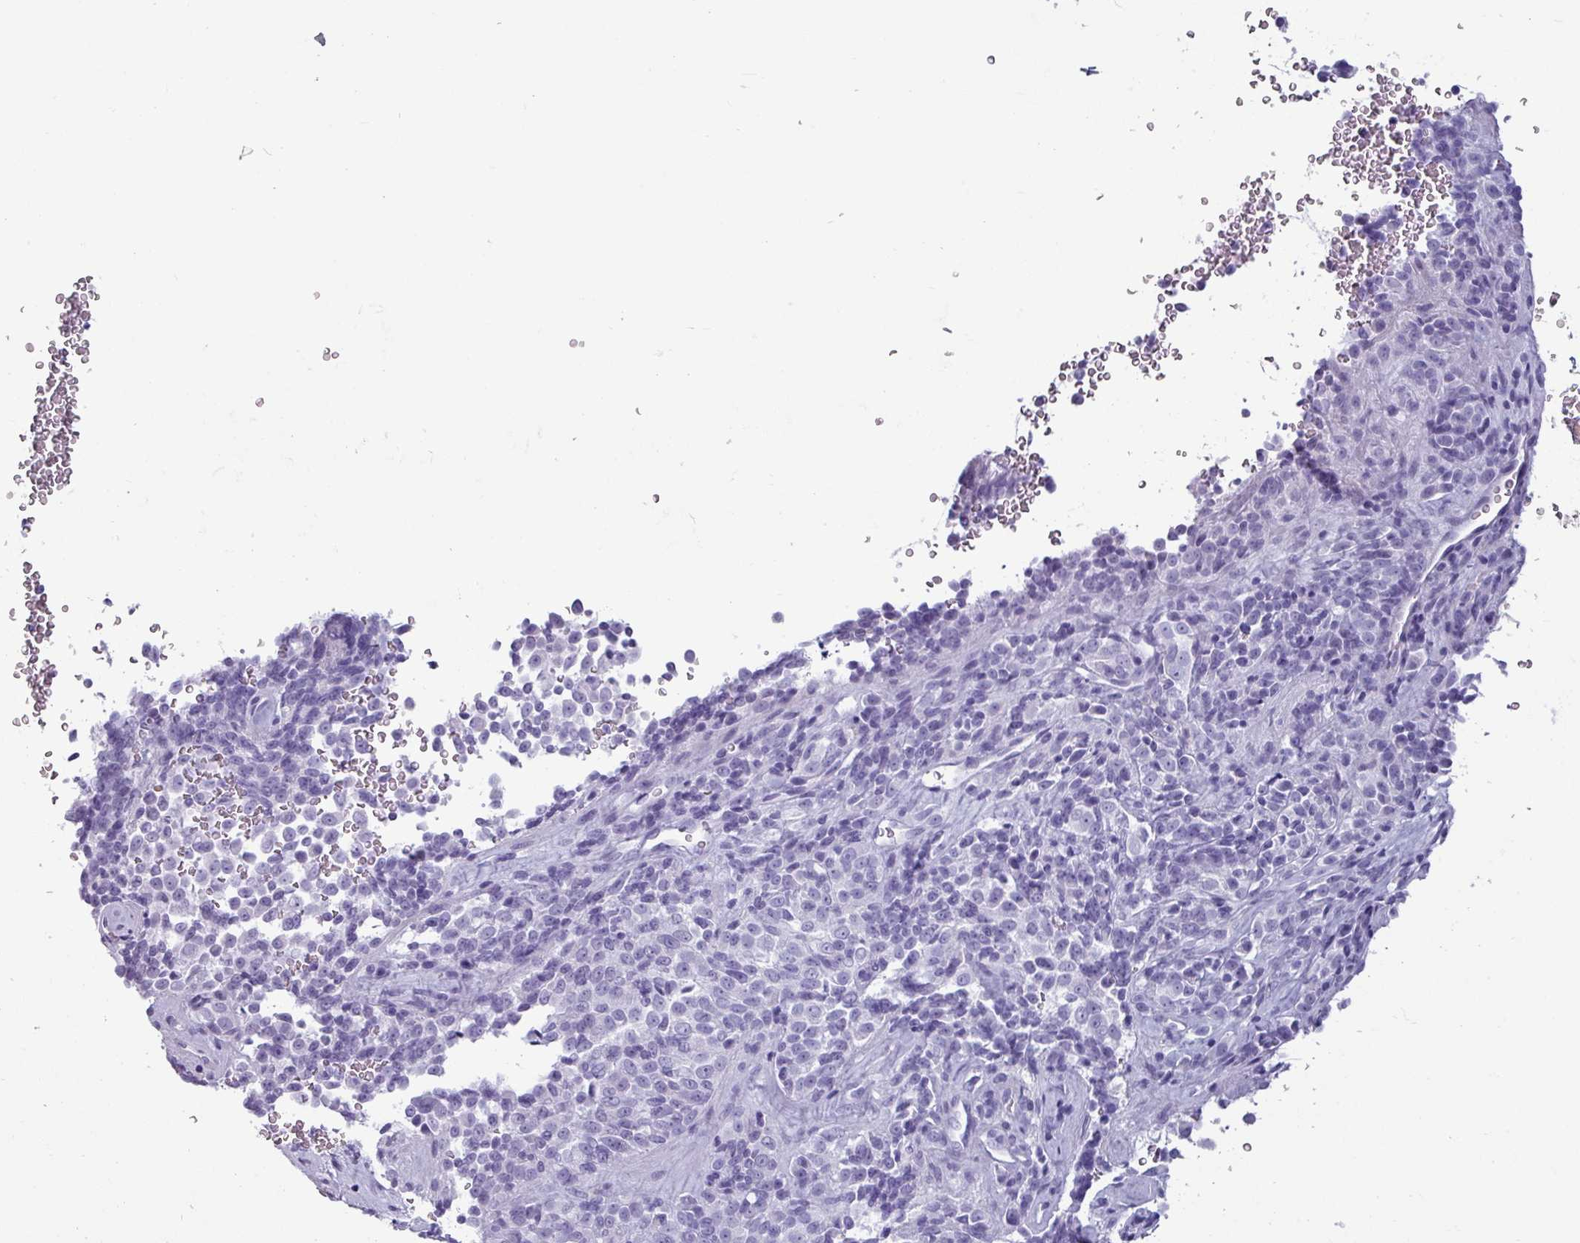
{"staining": {"intensity": "negative", "quantity": "none", "location": "none"}, "tissue": "melanoma", "cell_type": "Tumor cells", "image_type": "cancer", "snomed": [{"axis": "morphology", "description": "Malignant melanoma, Metastatic site"}, {"axis": "topography", "description": "Brain"}], "caption": "The immunohistochemistry (IHC) photomicrograph has no significant positivity in tumor cells of malignant melanoma (metastatic site) tissue. (Brightfield microscopy of DAB immunohistochemistry (IHC) at high magnification).", "gene": "CRYBB2", "patient": {"sex": "female", "age": 56}}